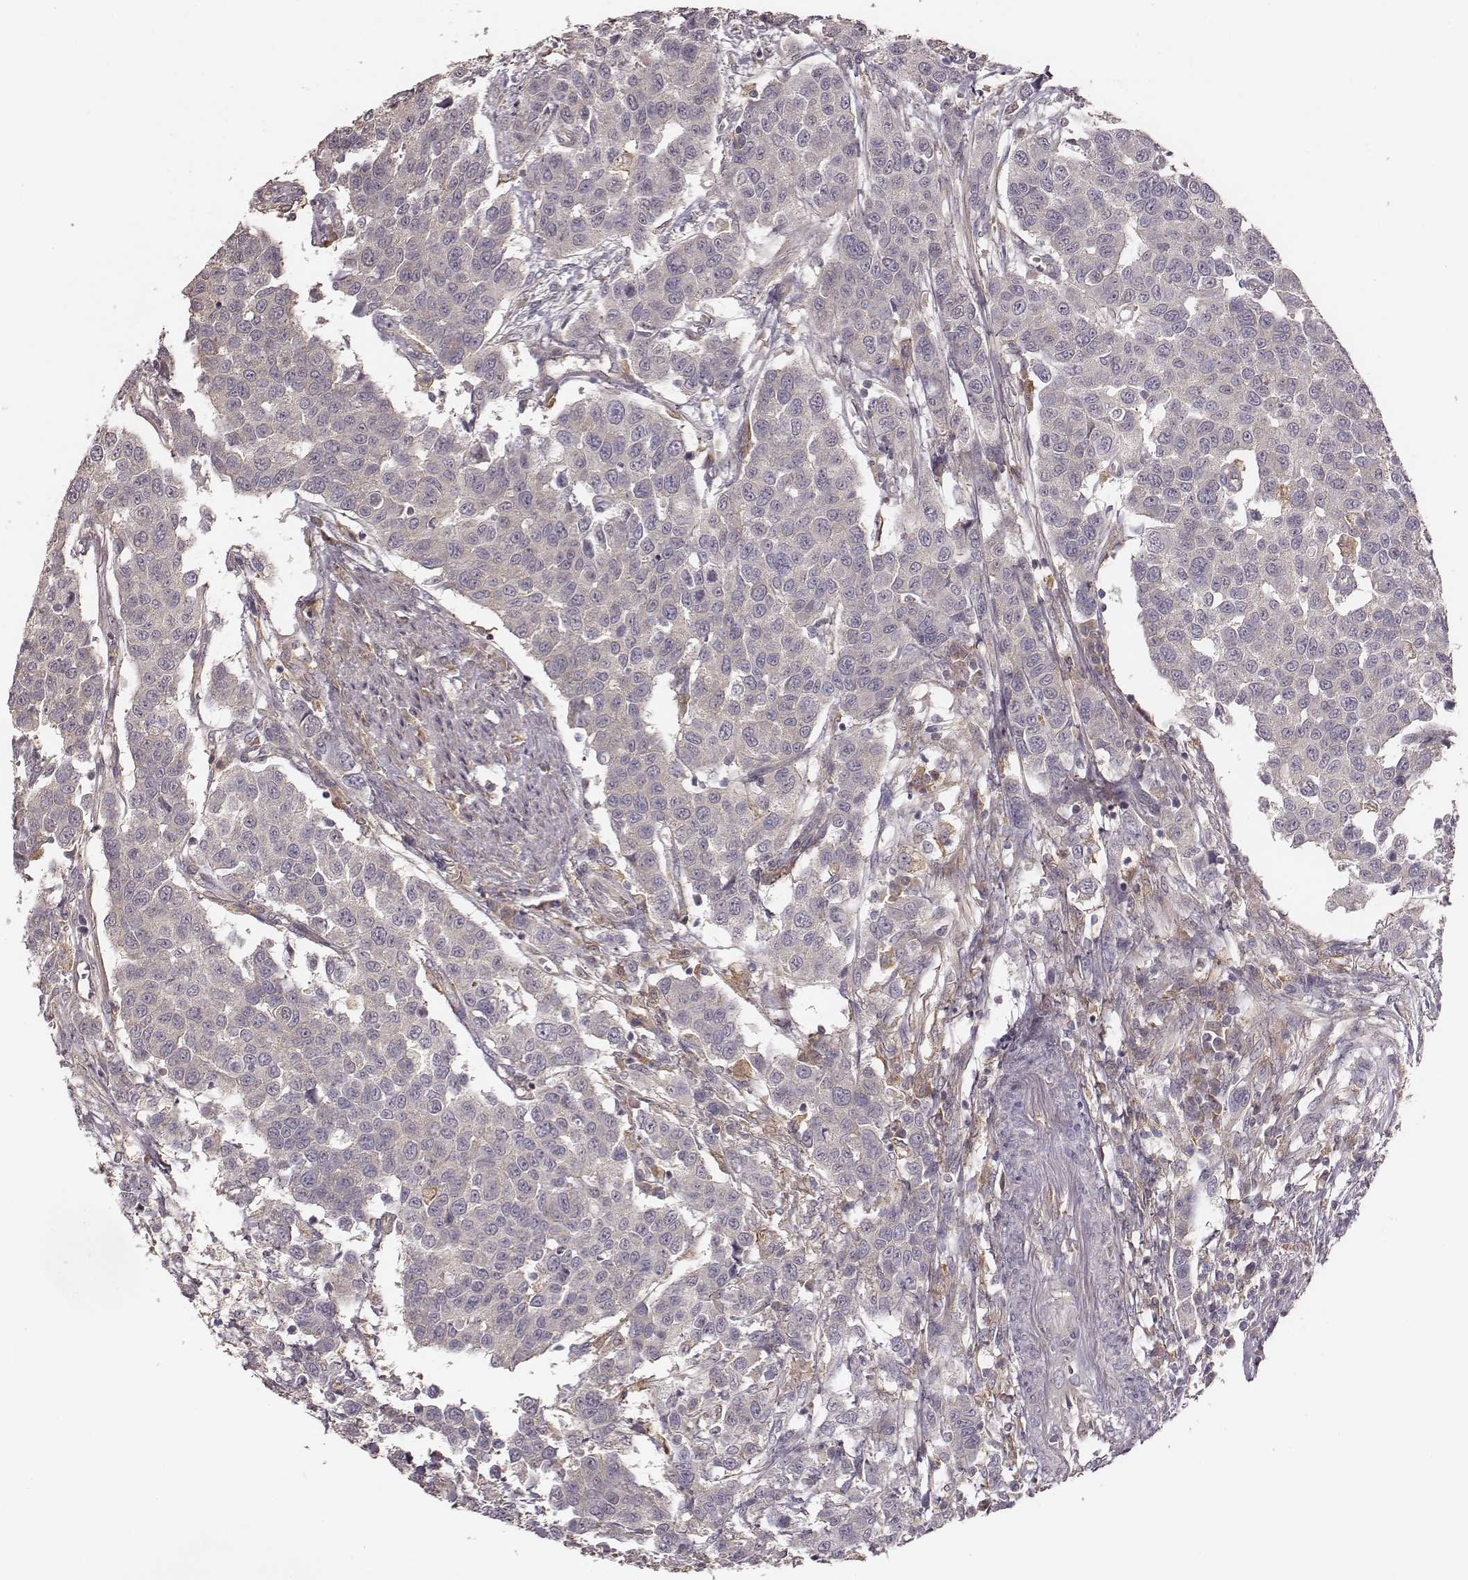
{"staining": {"intensity": "negative", "quantity": "none", "location": "none"}, "tissue": "urothelial cancer", "cell_type": "Tumor cells", "image_type": "cancer", "snomed": [{"axis": "morphology", "description": "Urothelial carcinoma, High grade"}, {"axis": "topography", "description": "Urinary bladder"}], "caption": "Immunohistochemistry micrograph of urothelial cancer stained for a protein (brown), which exhibits no staining in tumor cells.", "gene": "VPS26A", "patient": {"sex": "female", "age": 58}}